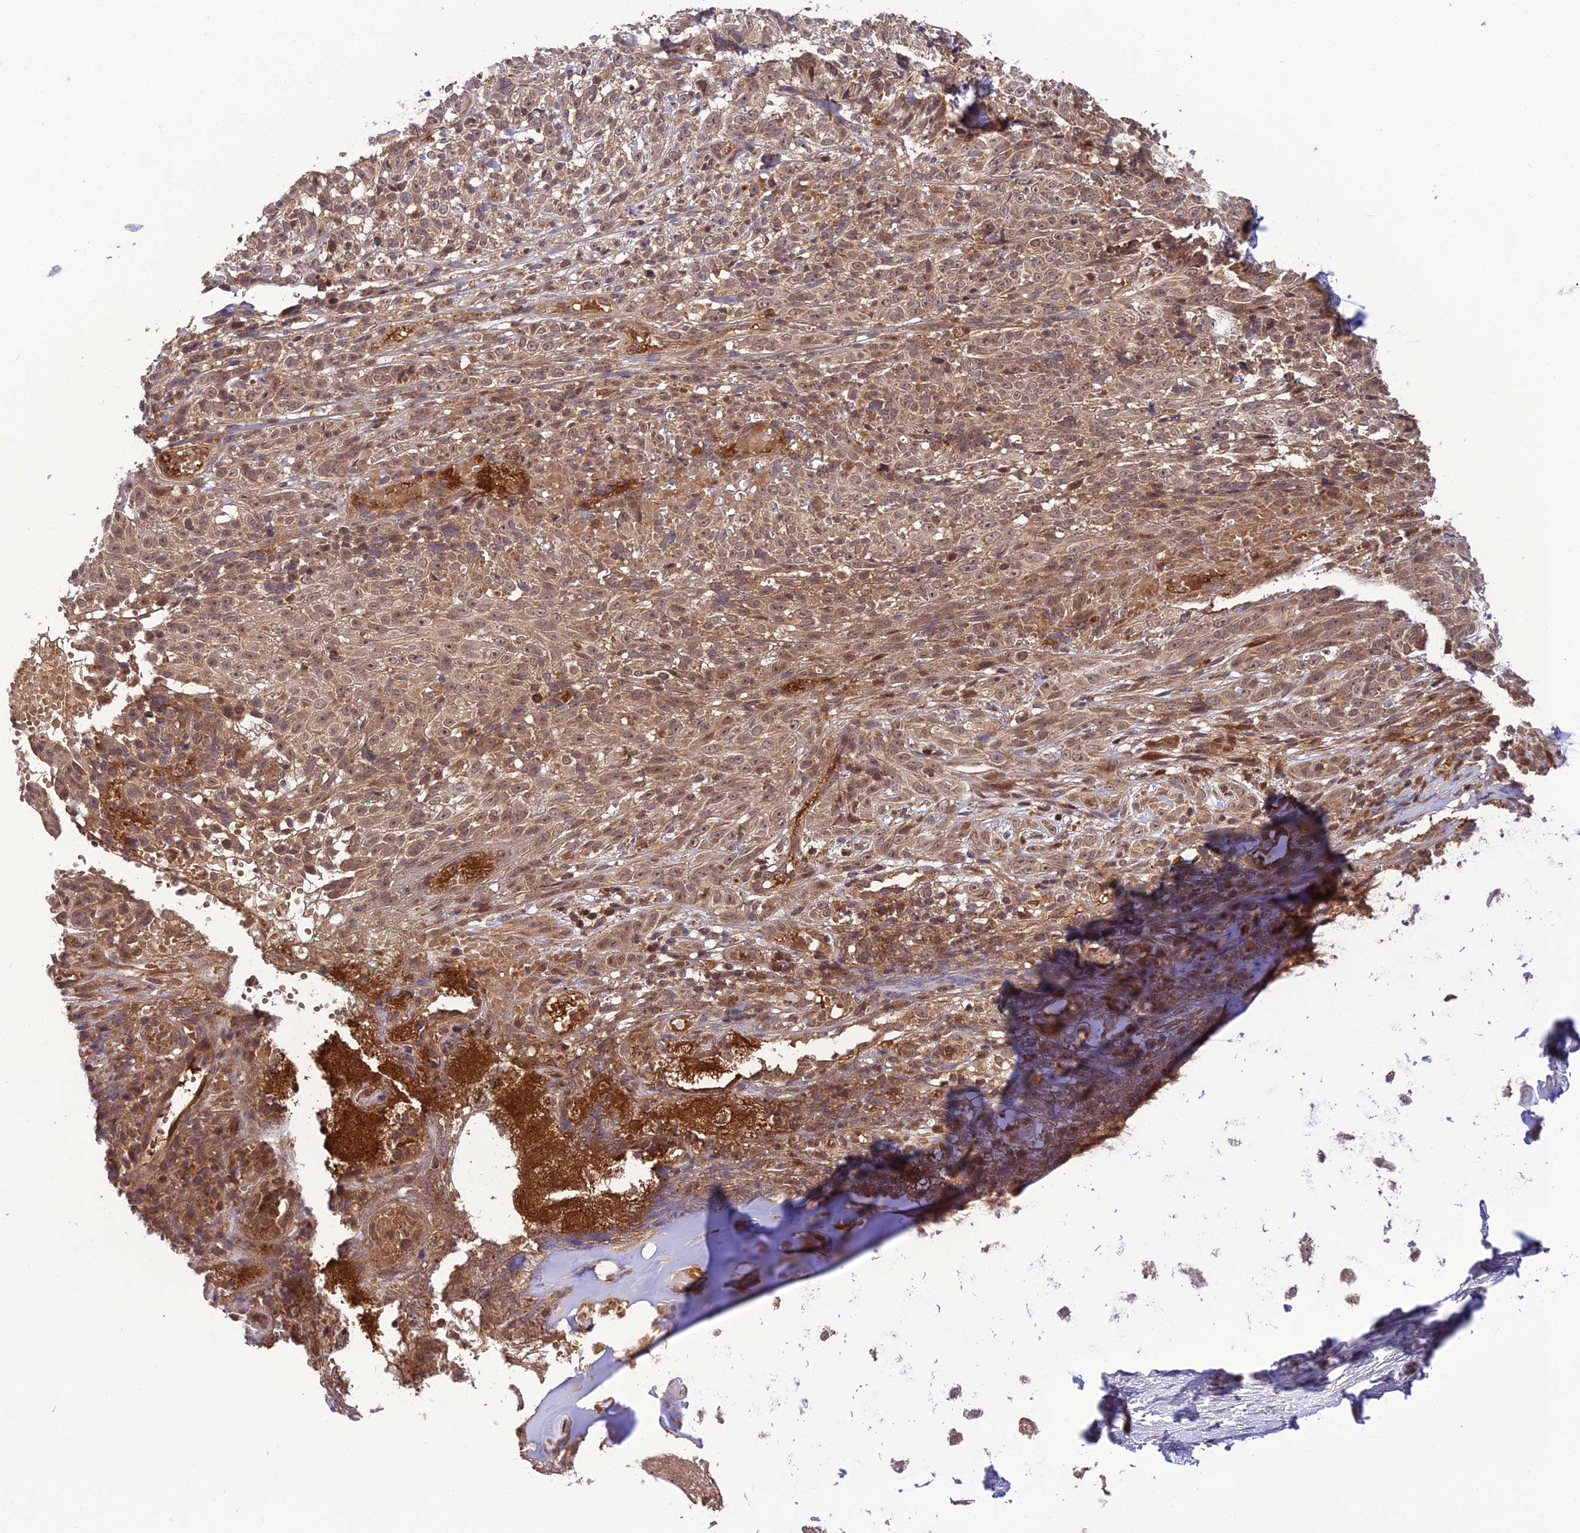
{"staining": {"intensity": "weak", "quantity": "25%-75%", "location": "cytoplasmic/membranous"}, "tissue": "adipose tissue", "cell_type": "Adipocytes", "image_type": "normal", "snomed": [{"axis": "morphology", "description": "Normal tissue, NOS"}, {"axis": "morphology", "description": "Basal cell carcinoma"}, {"axis": "topography", "description": "Cartilage tissue"}, {"axis": "topography", "description": "Nasopharynx"}, {"axis": "topography", "description": "Oral tissue"}], "caption": "Immunohistochemistry staining of unremarkable adipose tissue, which displays low levels of weak cytoplasmic/membranous expression in approximately 25%-75% of adipocytes indicating weak cytoplasmic/membranous protein expression. The staining was performed using DAB (brown) for protein detection and nuclei were counterstained in hematoxylin (blue).", "gene": "NDUFC1", "patient": {"sex": "female", "age": 77}}